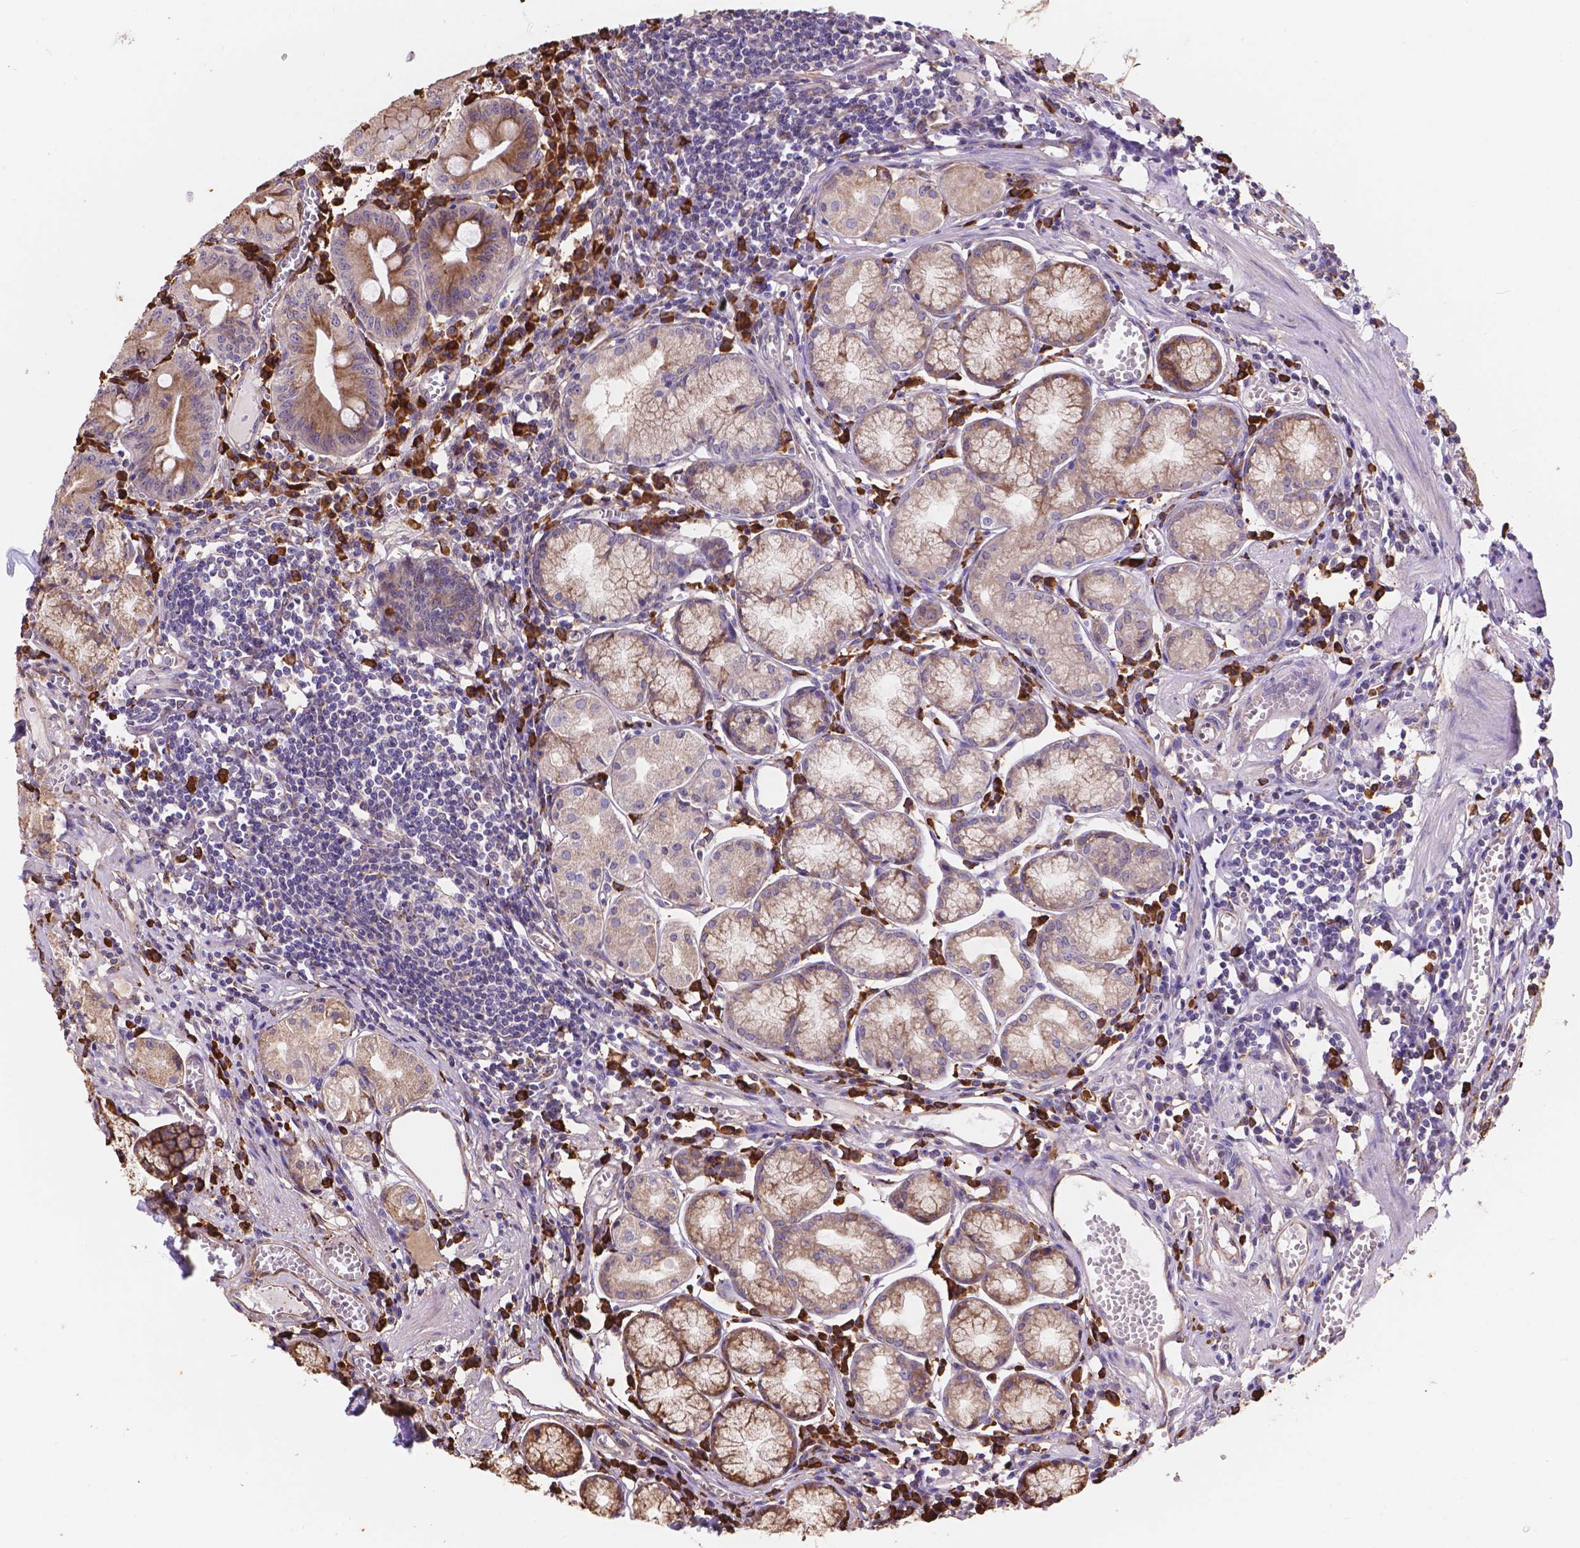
{"staining": {"intensity": "moderate", "quantity": "<25%", "location": "cytoplasmic/membranous"}, "tissue": "stomach", "cell_type": "Glandular cells", "image_type": "normal", "snomed": [{"axis": "morphology", "description": "Normal tissue, NOS"}, {"axis": "topography", "description": "Stomach"}], "caption": "Brown immunohistochemical staining in benign human stomach reveals moderate cytoplasmic/membranous positivity in approximately <25% of glandular cells.", "gene": "IPO11", "patient": {"sex": "male", "age": 55}}